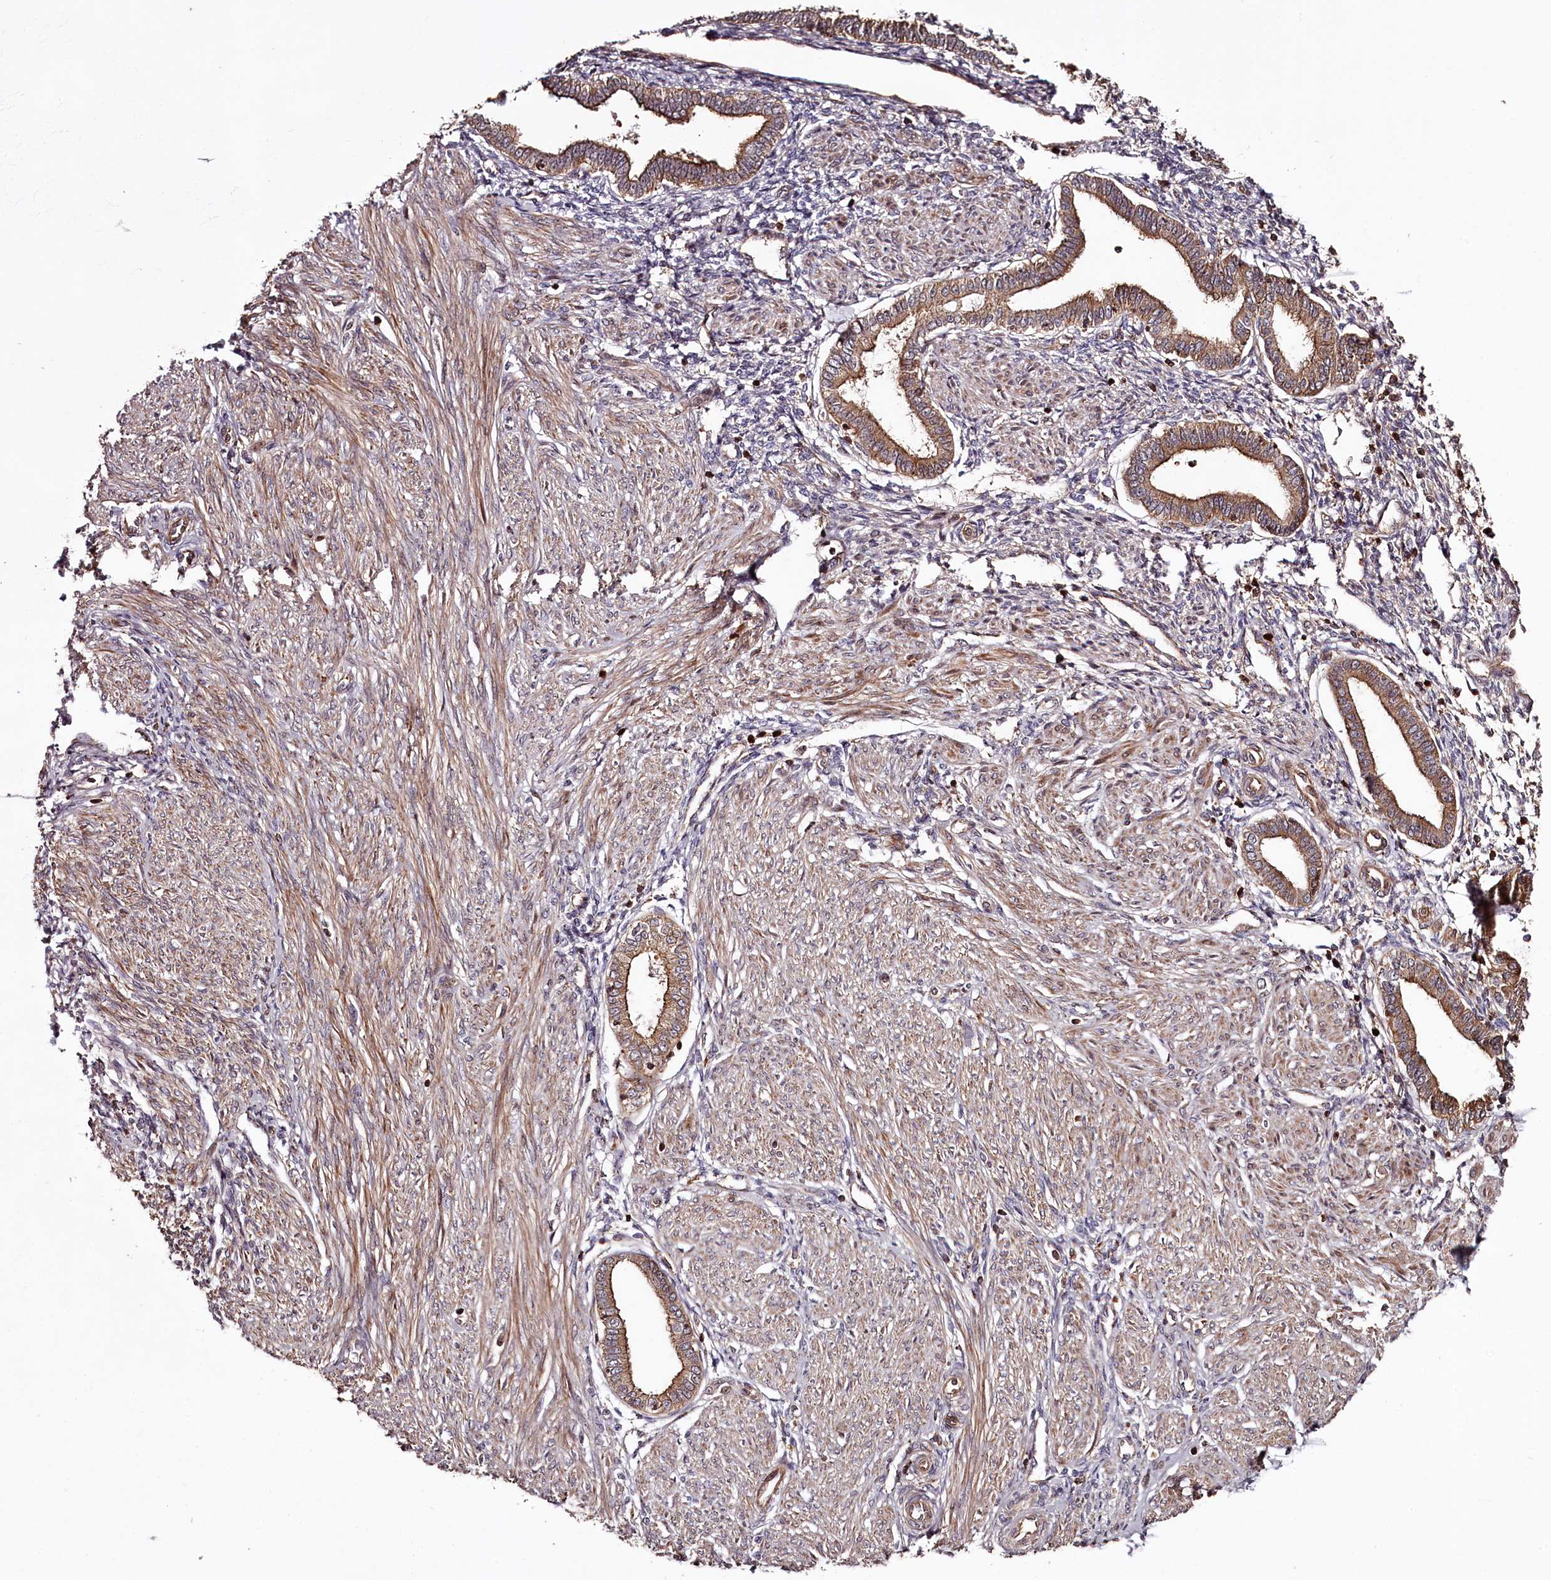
{"staining": {"intensity": "weak", "quantity": "<25%", "location": "cytoplasmic/membranous"}, "tissue": "endometrium", "cell_type": "Cells in endometrial stroma", "image_type": "normal", "snomed": [{"axis": "morphology", "description": "Normal tissue, NOS"}, {"axis": "topography", "description": "Endometrium"}], "caption": "Image shows no significant protein positivity in cells in endometrial stroma of unremarkable endometrium. Brightfield microscopy of immunohistochemistry (IHC) stained with DAB (3,3'-diaminobenzidine) (brown) and hematoxylin (blue), captured at high magnification.", "gene": "KIF14", "patient": {"sex": "female", "age": 53}}